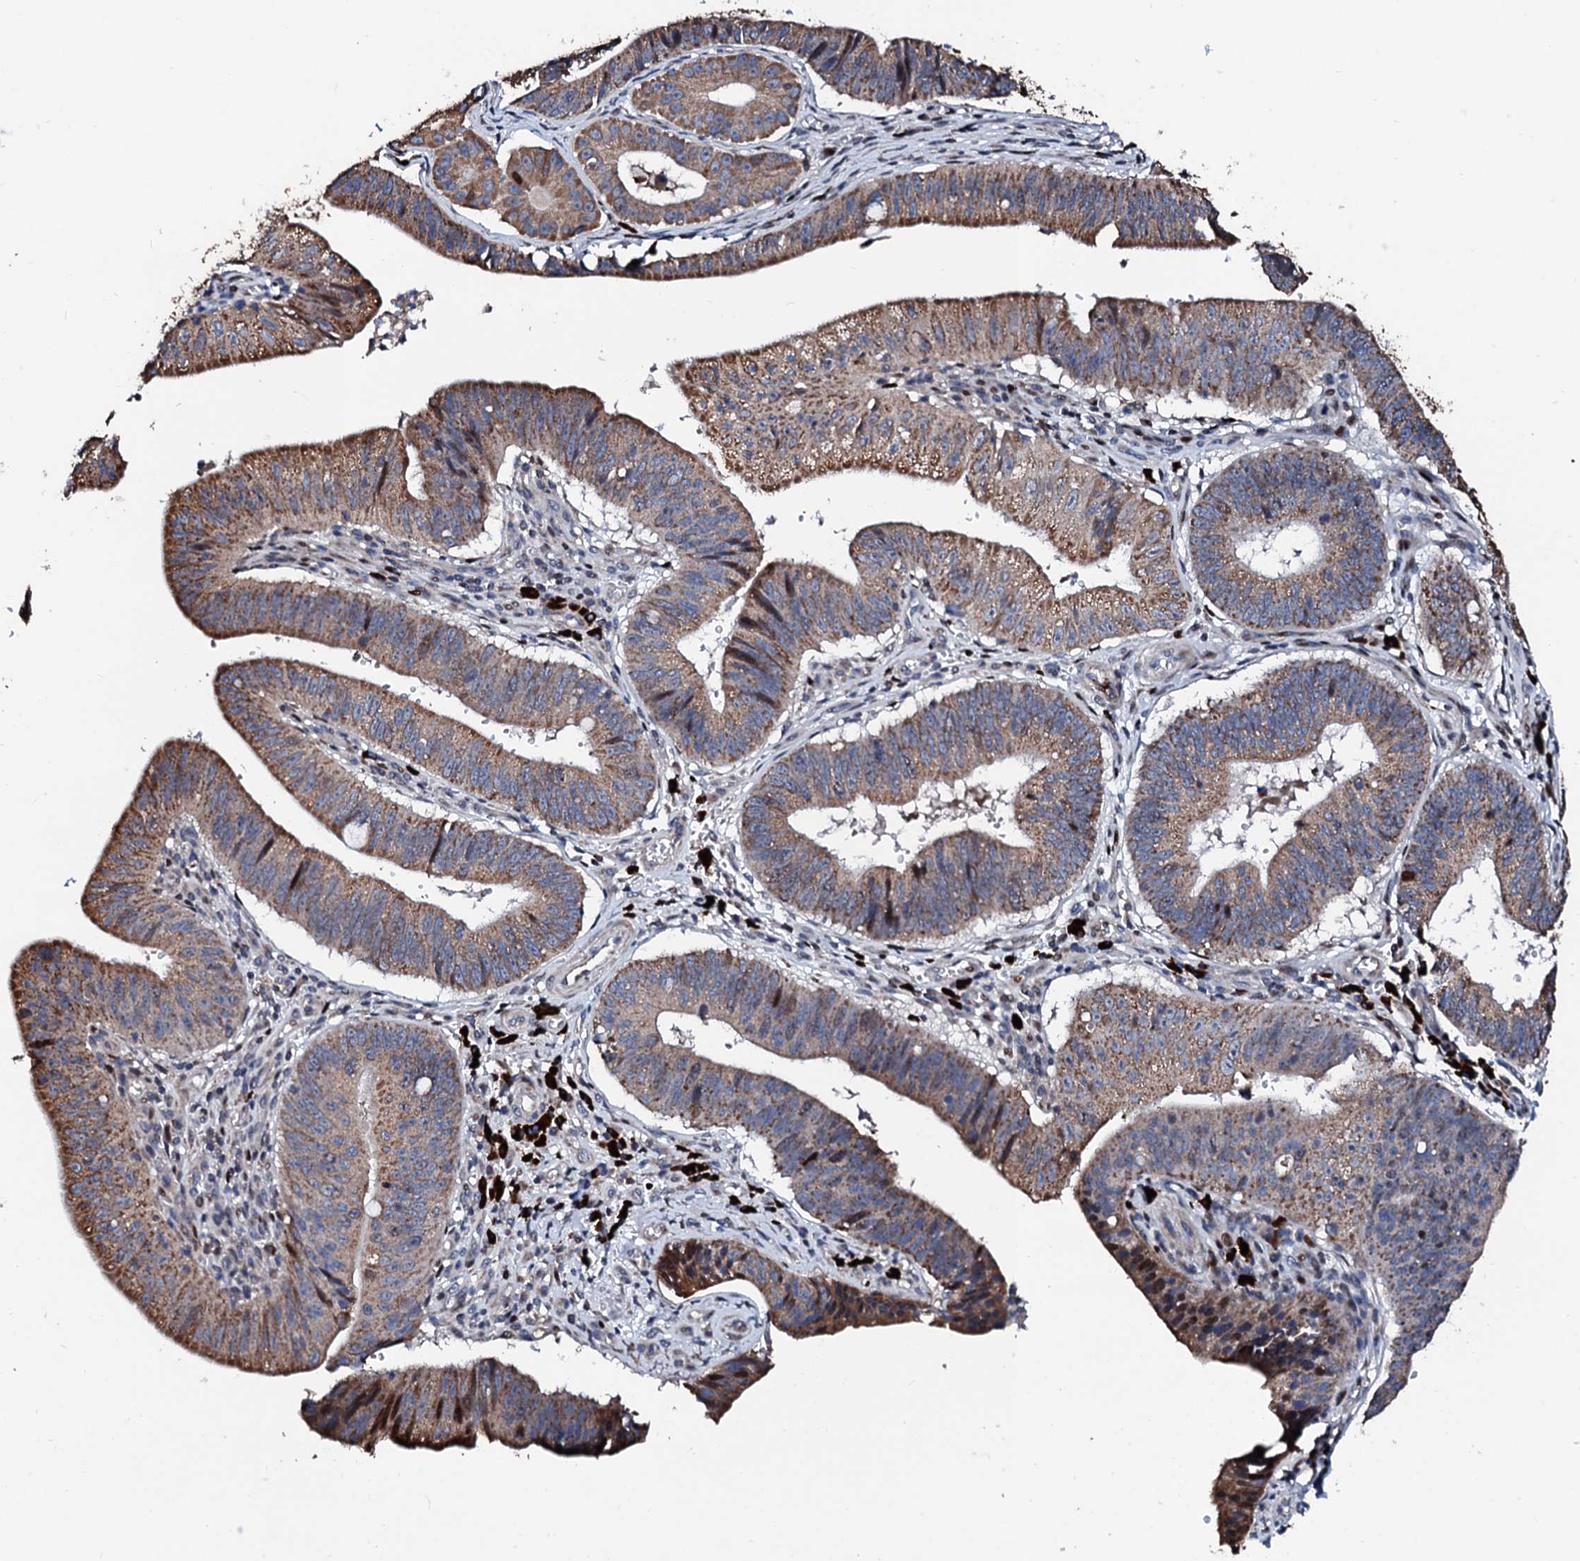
{"staining": {"intensity": "moderate", "quantity": ">75%", "location": "cytoplasmic/membranous"}, "tissue": "stomach cancer", "cell_type": "Tumor cells", "image_type": "cancer", "snomed": [{"axis": "morphology", "description": "Adenocarcinoma, NOS"}, {"axis": "topography", "description": "Stomach"}], "caption": "IHC histopathology image of human adenocarcinoma (stomach) stained for a protein (brown), which displays medium levels of moderate cytoplasmic/membranous expression in approximately >75% of tumor cells.", "gene": "KIF18A", "patient": {"sex": "male", "age": 59}}